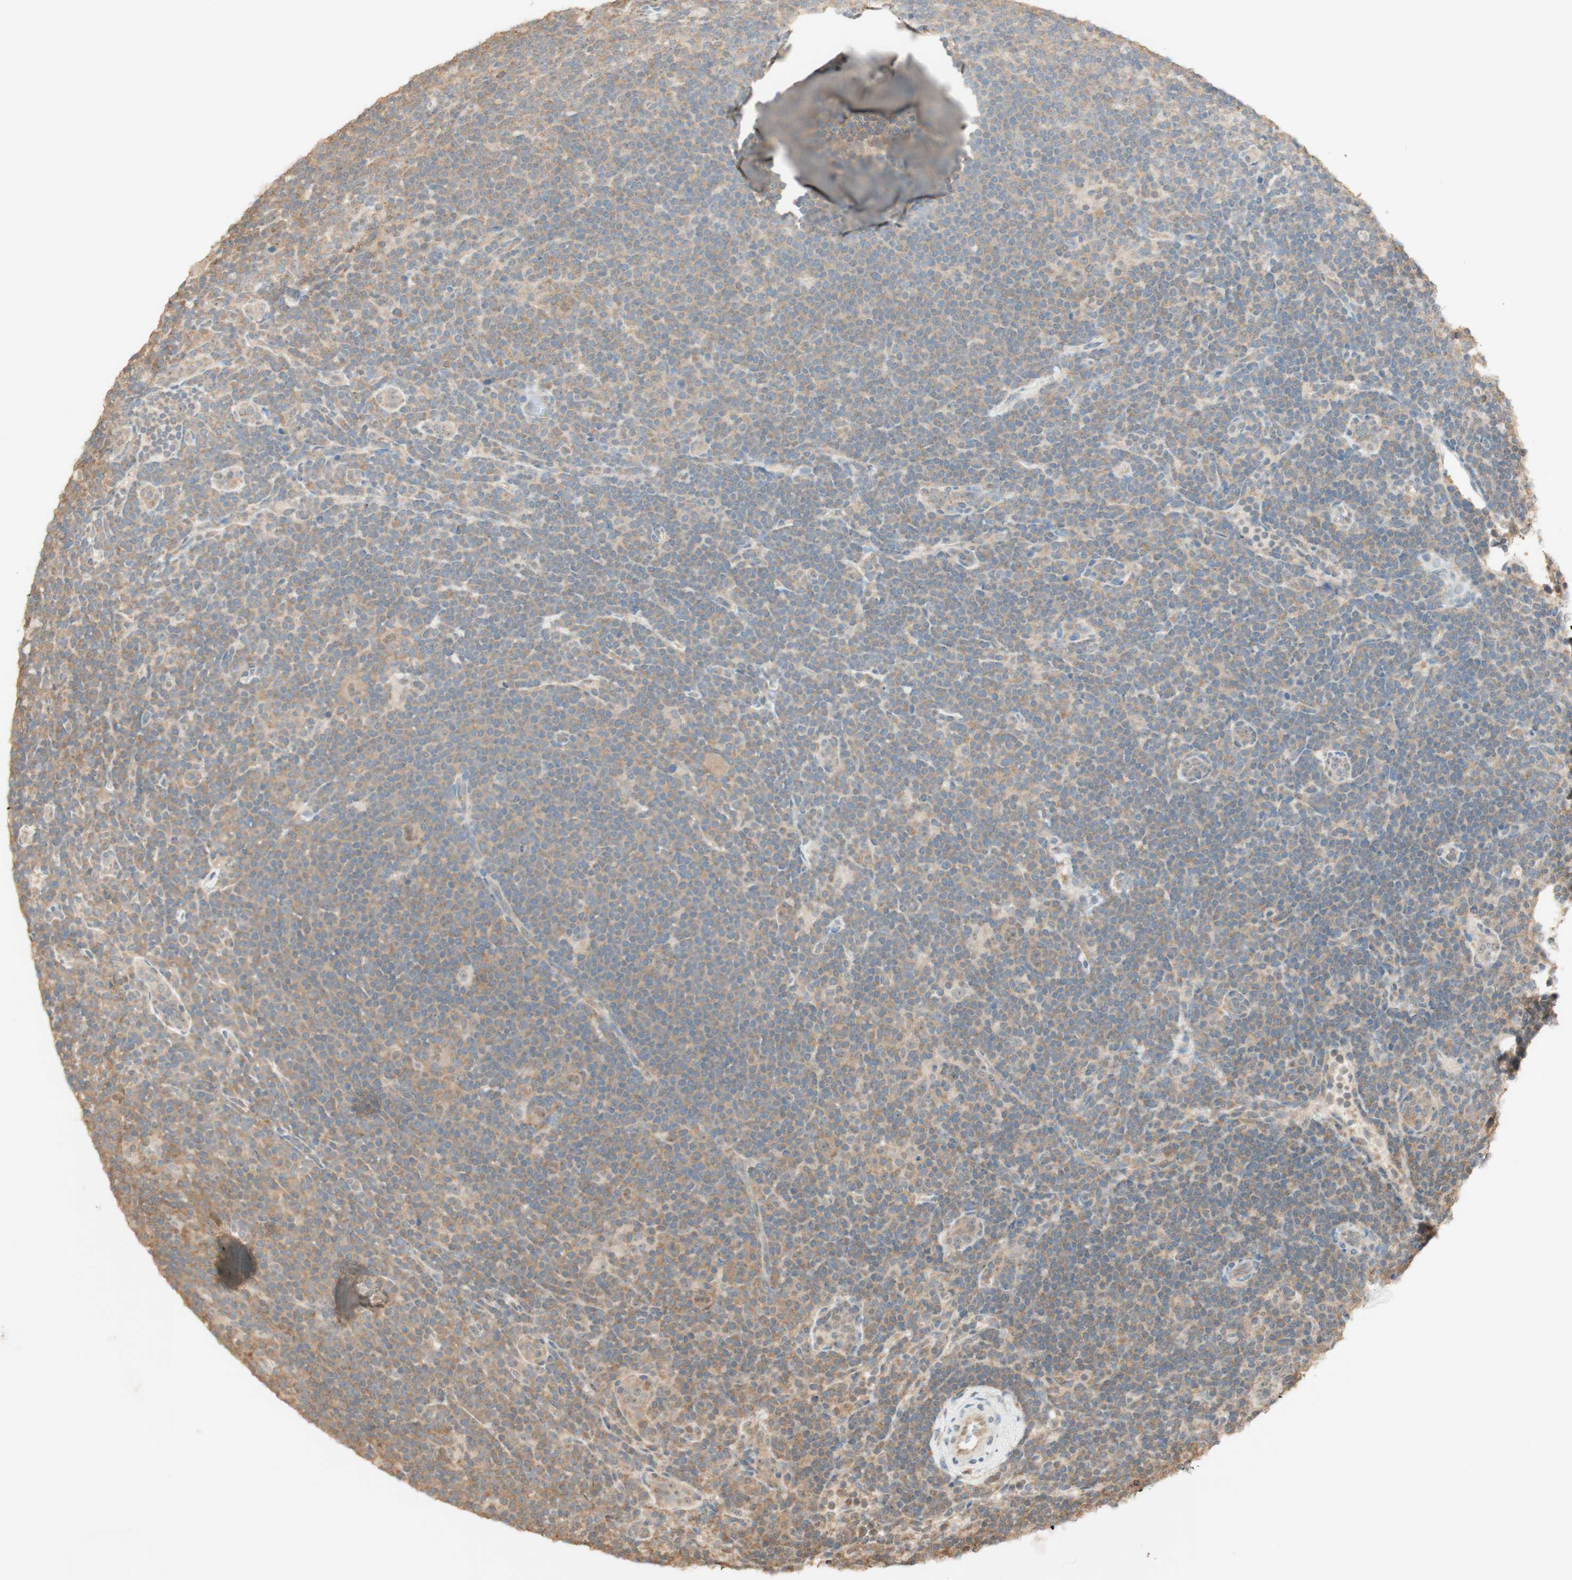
{"staining": {"intensity": "weak", "quantity": "25%-75%", "location": "cytoplasmic/membranous,nuclear"}, "tissue": "lymphoma", "cell_type": "Tumor cells", "image_type": "cancer", "snomed": [{"axis": "morphology", "description": "Hodgkin's disease, NOS"}, {"axis": "topography", "description": "Lymph node"}], "caption": "High-power microscopy captured an immunohistochemistry (IHC) micrograph of Hodgkin's disease, revealing weak cytoplasmic/membranous and nuclear positivity in approximately 25%-75% of tumor cells.", "gene": "SPINT2", "patient": {"sex": "female", "age": 57}}